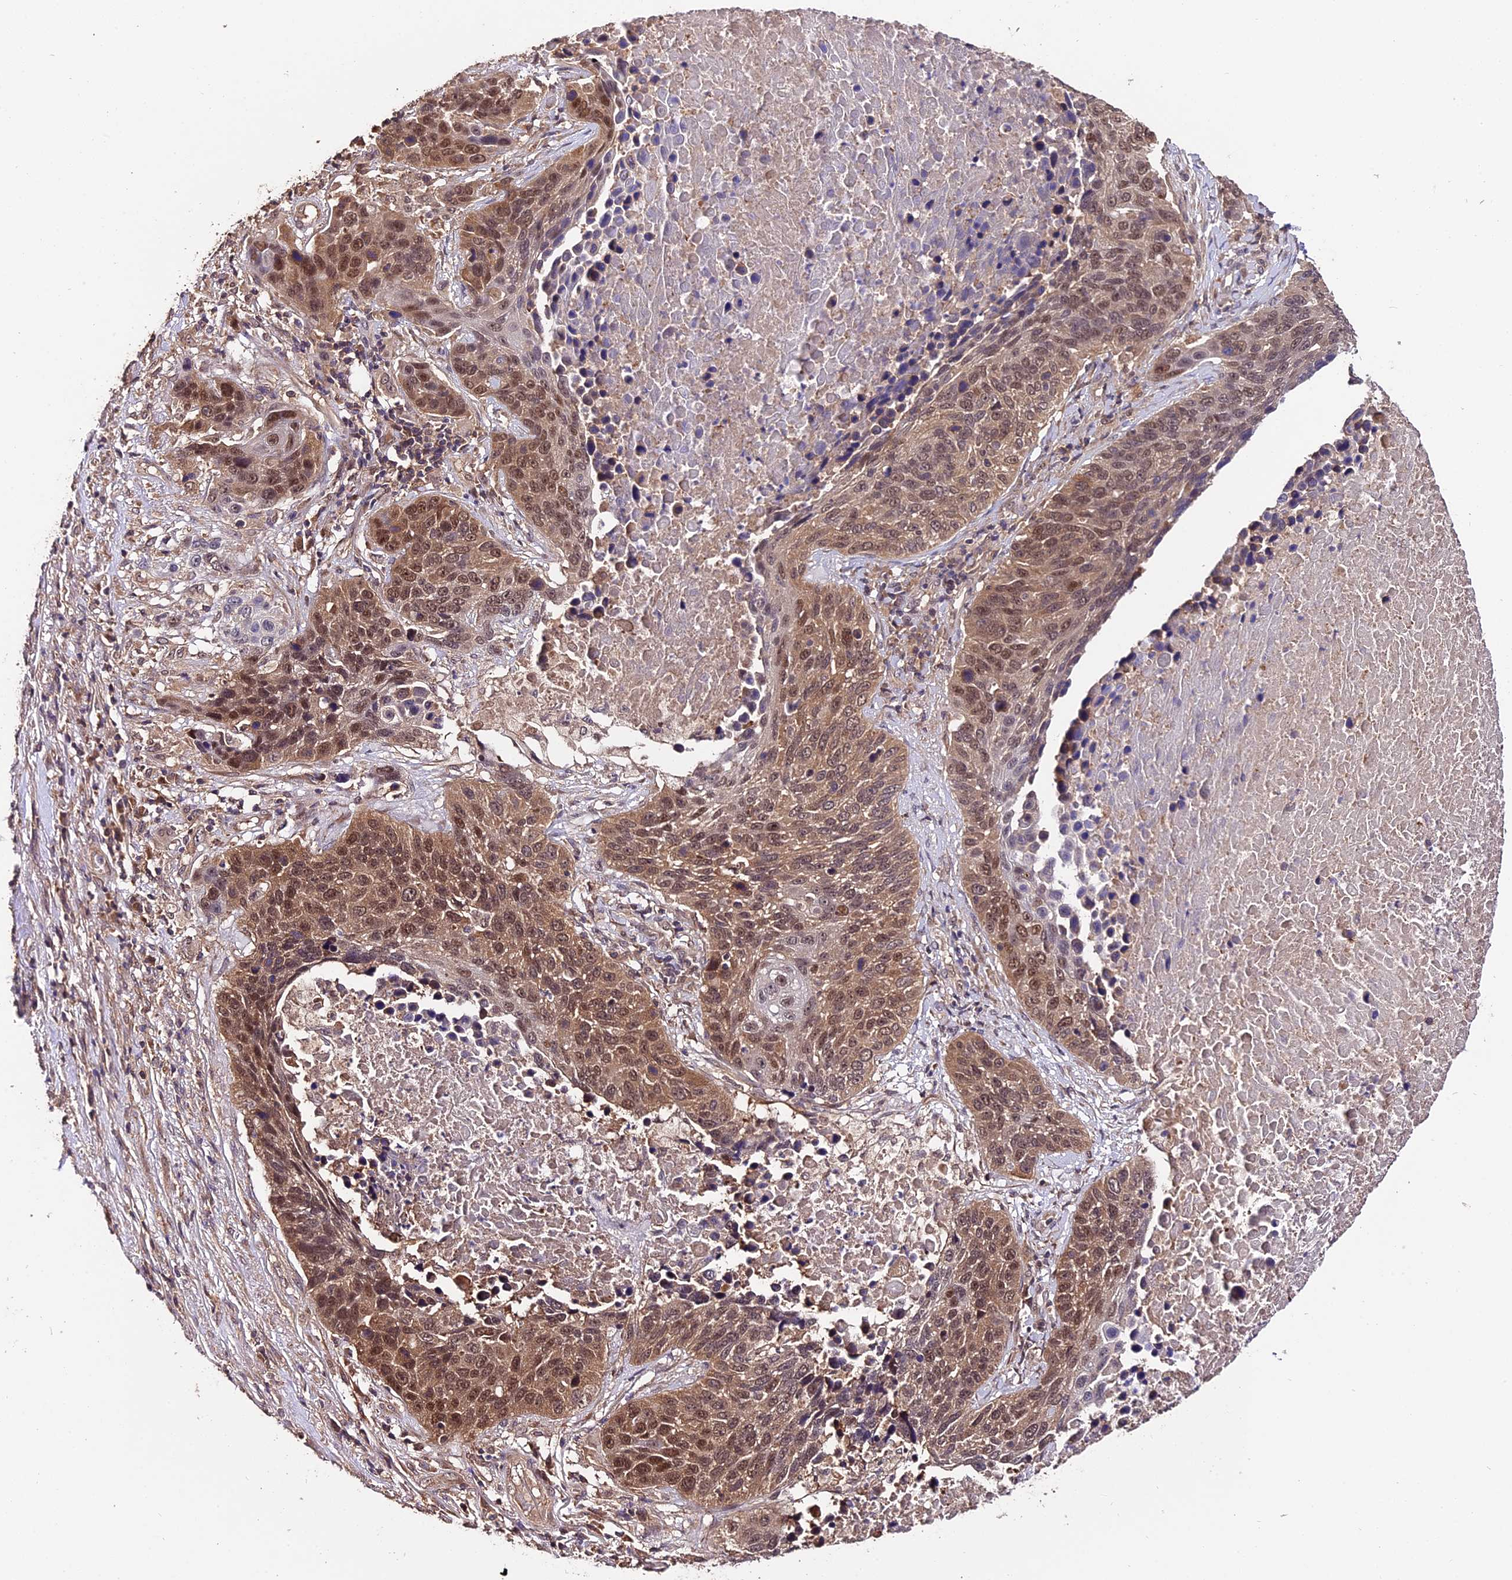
{"staining": {"intensity": "moderate", "quantity": ">75%", "location": "cytoplasmic/membranous,nuclear"}, "tissue": "lung cancer", "cell_type": "Tumor cells", "image_type": "cancer", "snomed": [{"axis": "morphology", "description": "Normal tissue, NOS"}, {"axis": "morphology", "description": "Squamous cell carcinoma, NOS"}, {"axis": "topography", "description": "Lymph node"}, {"axis": "topography", "description": "Lung"}], "caption": "Protein staining displays moderate cytoplasmic/membranous and nuclear positivity in approximately >75% of tumor cells in lung squamous cell carcinoma.", "gene": "TRMT1", "patient": {"sex": "male", "age": 66}}